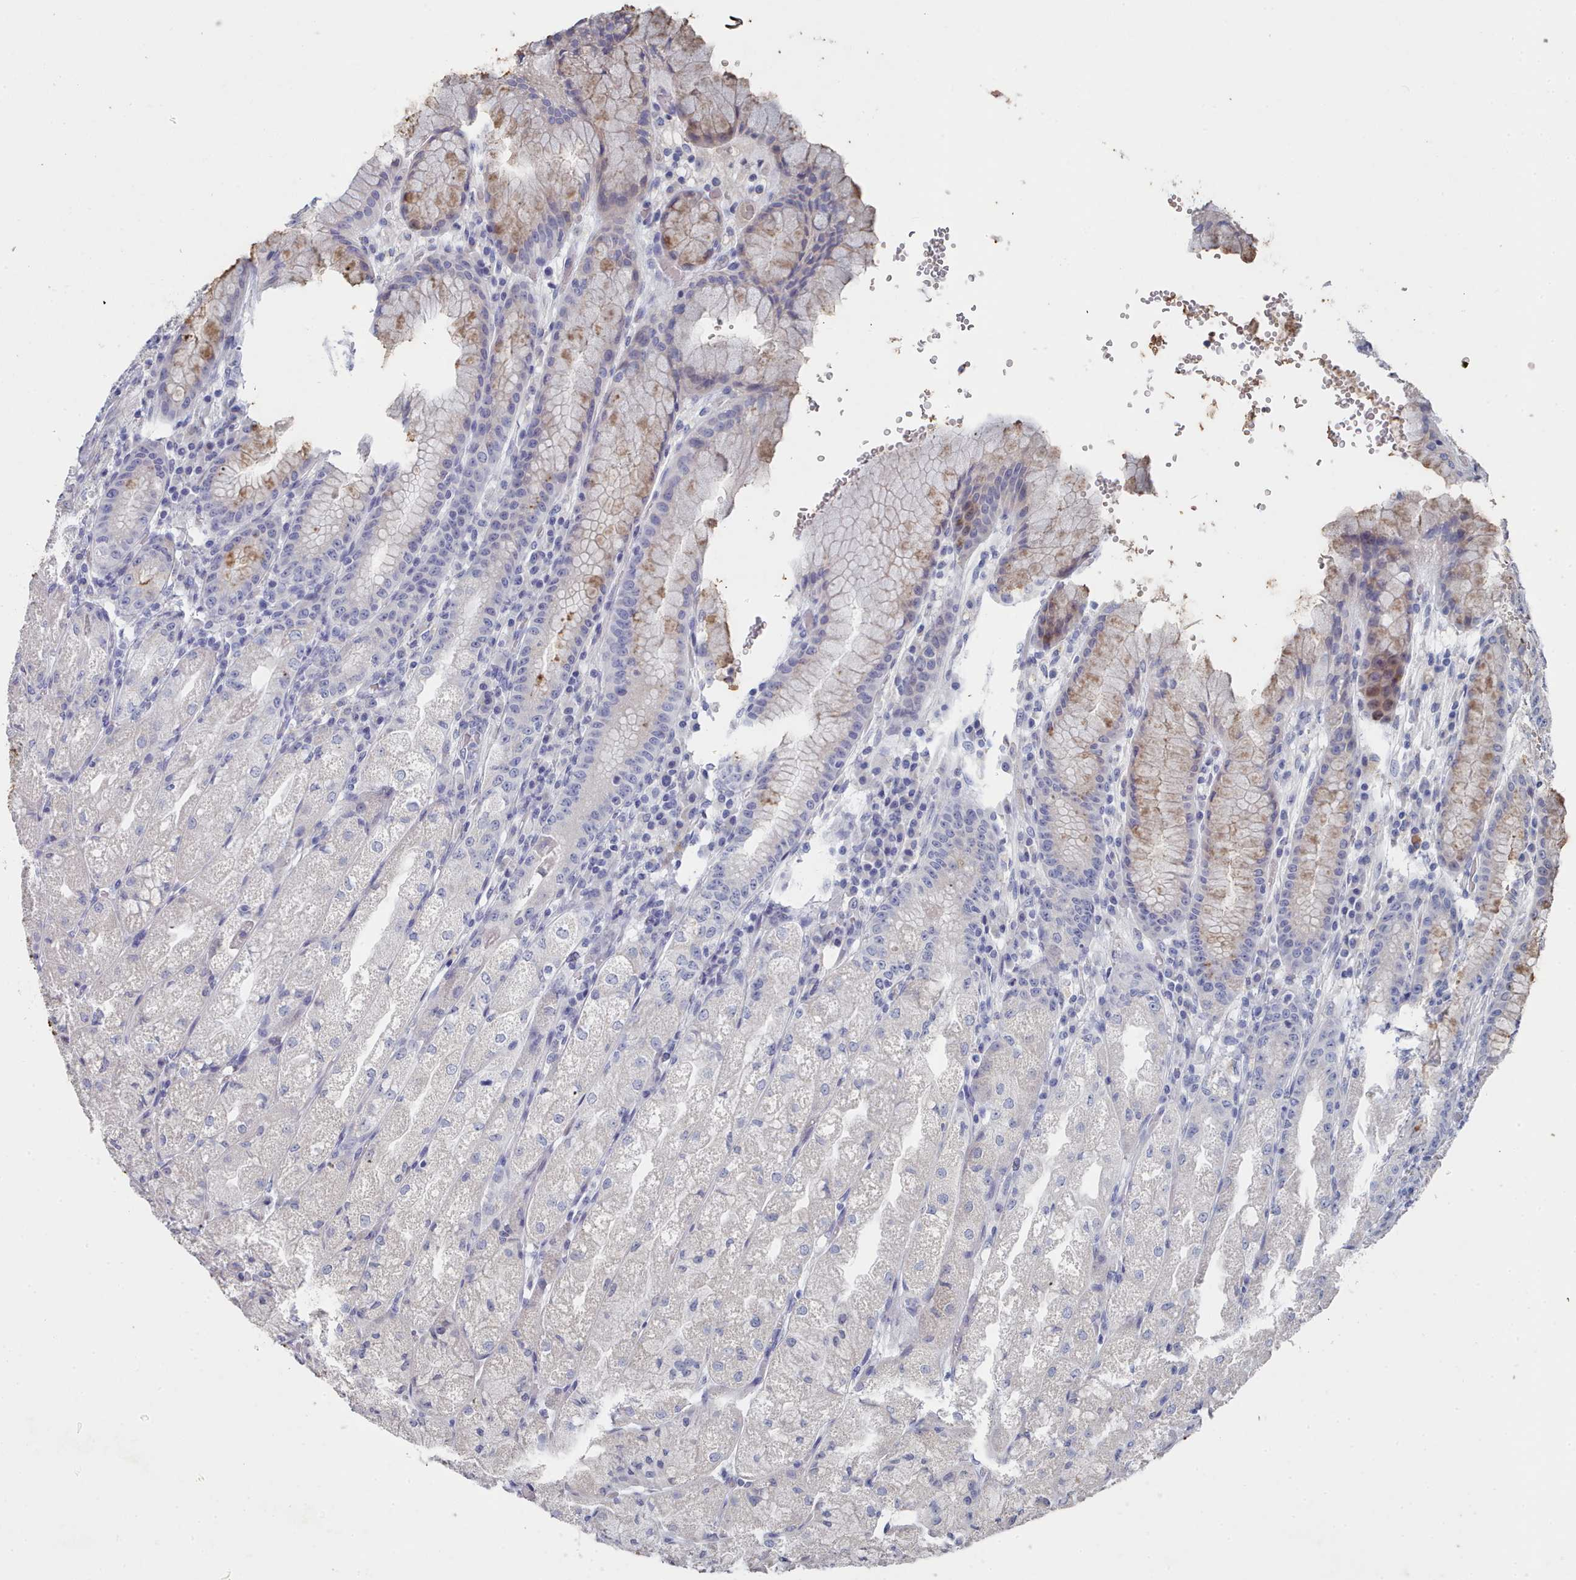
{"staining": {"intensity": "moderate", "quantity": "<25%", "location": "cytoplasmic/membranous"}, "tissue": "stomach", "cell_type": "Glandular cells", "image_type": "normal", "snomed": [{"axis": "morphology", "description": "Normal tissue, NOS"}, {"axis": "topography", "description": "Stomach, upper"}], "caption": "Protein expression analysis of unremarkable stomach demonstrates moderate cytoplasmic/membranous positivity in about <25% of glandular cells.", "gene": "ACAD11", "patient": {"sex": "male", "age": 52}}